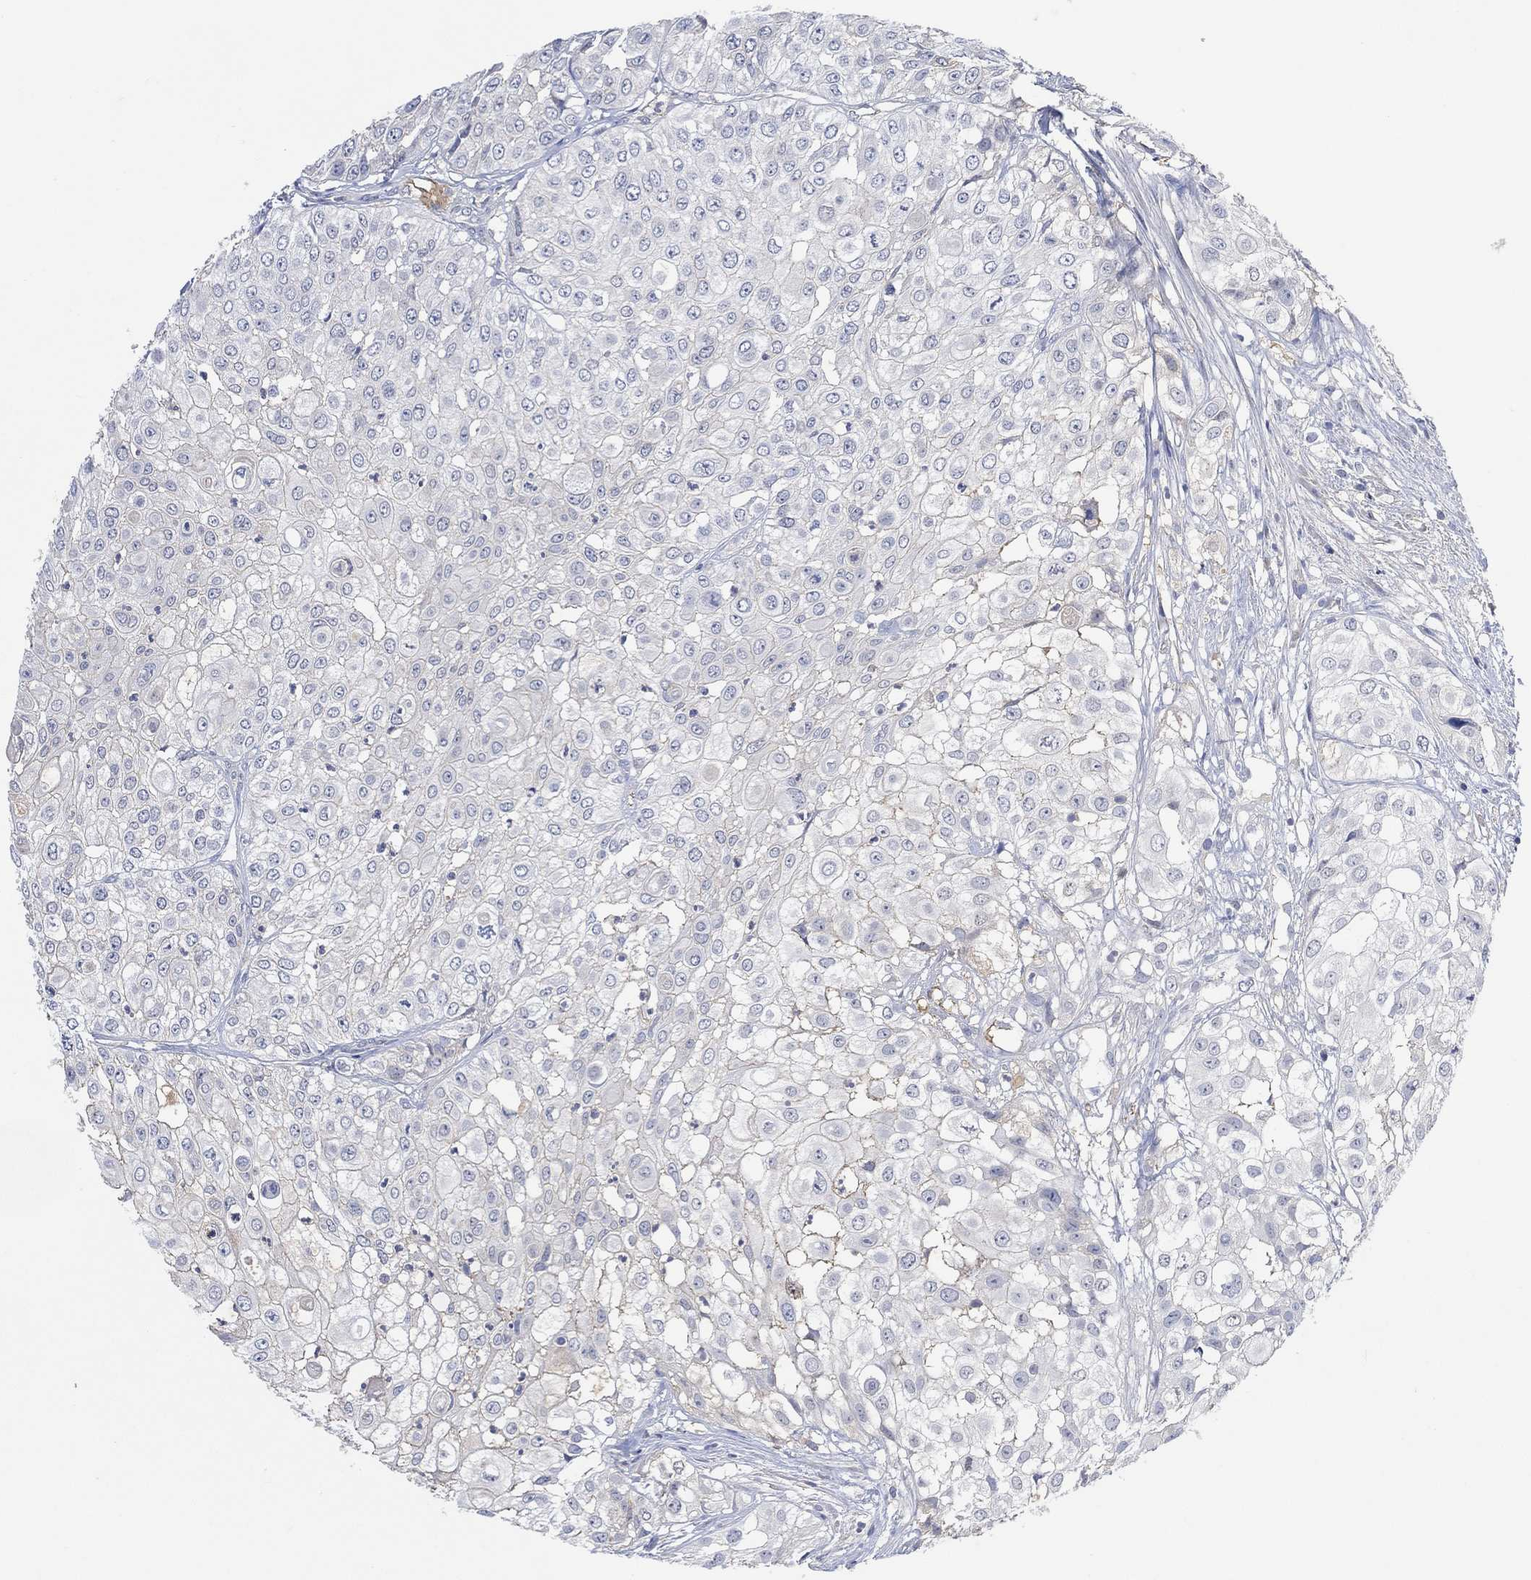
{"staining": {"intensity": "negative", "quantity": "none", "location": "none"}, "tissue": "urothelial cancer", "cell_type": "Tumor cells", "image_type": "cancer", "snomed": [{"axis": "morphology", "description": "Urothelial carcinoma, High grade"}, {"axis": "topography", "description": "Urinary bladder"}], "caption": "IHC of high-grade urothelial carcinoma demonstrates no expression in tumor cells.", "gene": "MSTN", "patient": {"sex": "female", "age": 79}}